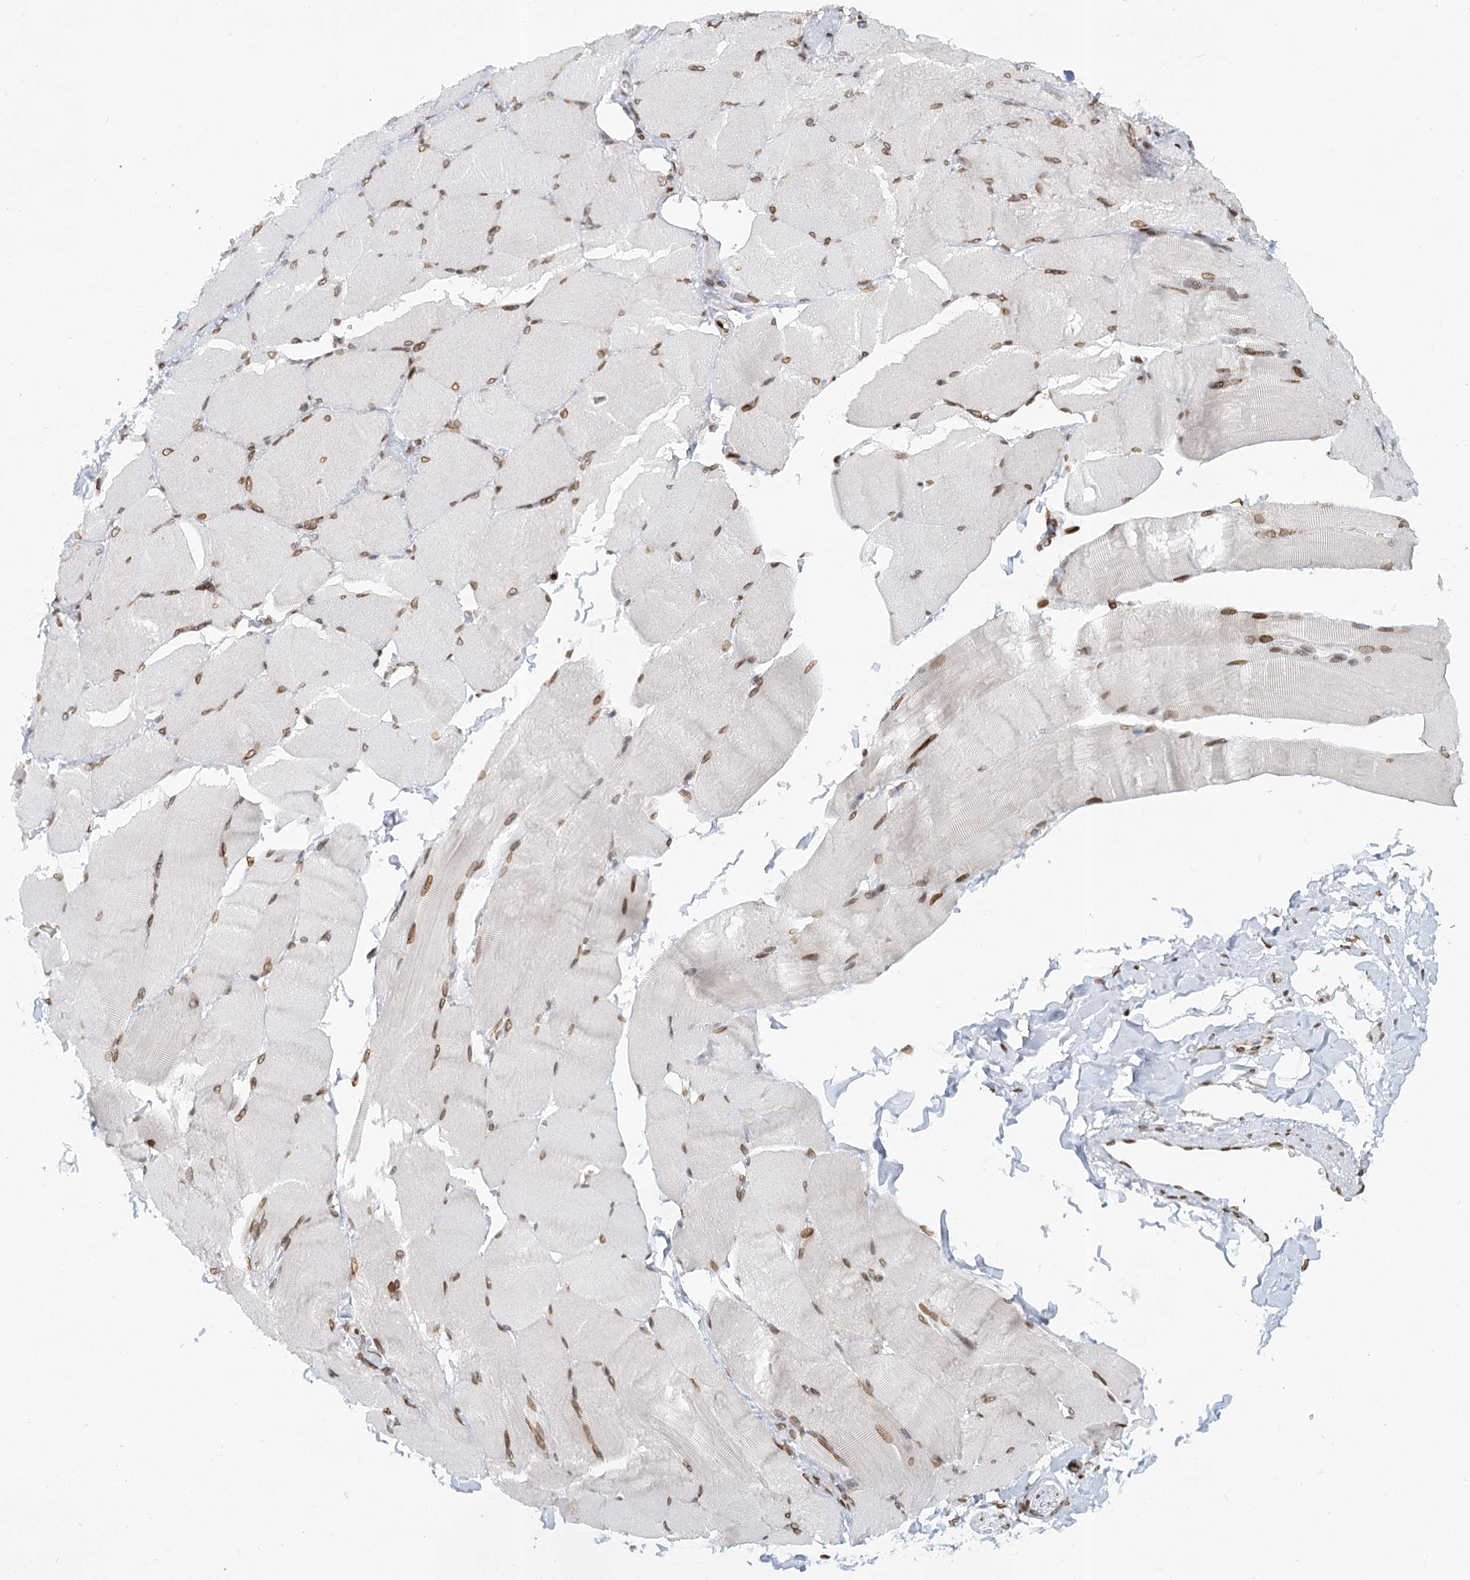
{"staining": {"intensity": "moderate", "quantity": ">75%", "location": "nuclear"}, "tissue": "skeletal muscle", "cell_type": "Myocytes", "image_type": "normal", "snomed": [{"axis": "morphology", "description": "Normal tissue, NOS"}, {"axis": "topography", "description": "Skin"}, {"axis": "topography", "description": "Skeletal muscle"}], "caption": "The photomicrograph exhibits staining of benign skeletal muscle, revealing moderate nuclear protein staining (brown color) within myocytes. (Brightfield microscopy of DAB IHC at high magnification).", "gene": "VWA5A", "patient": {"sex": "male", "age": 83}}